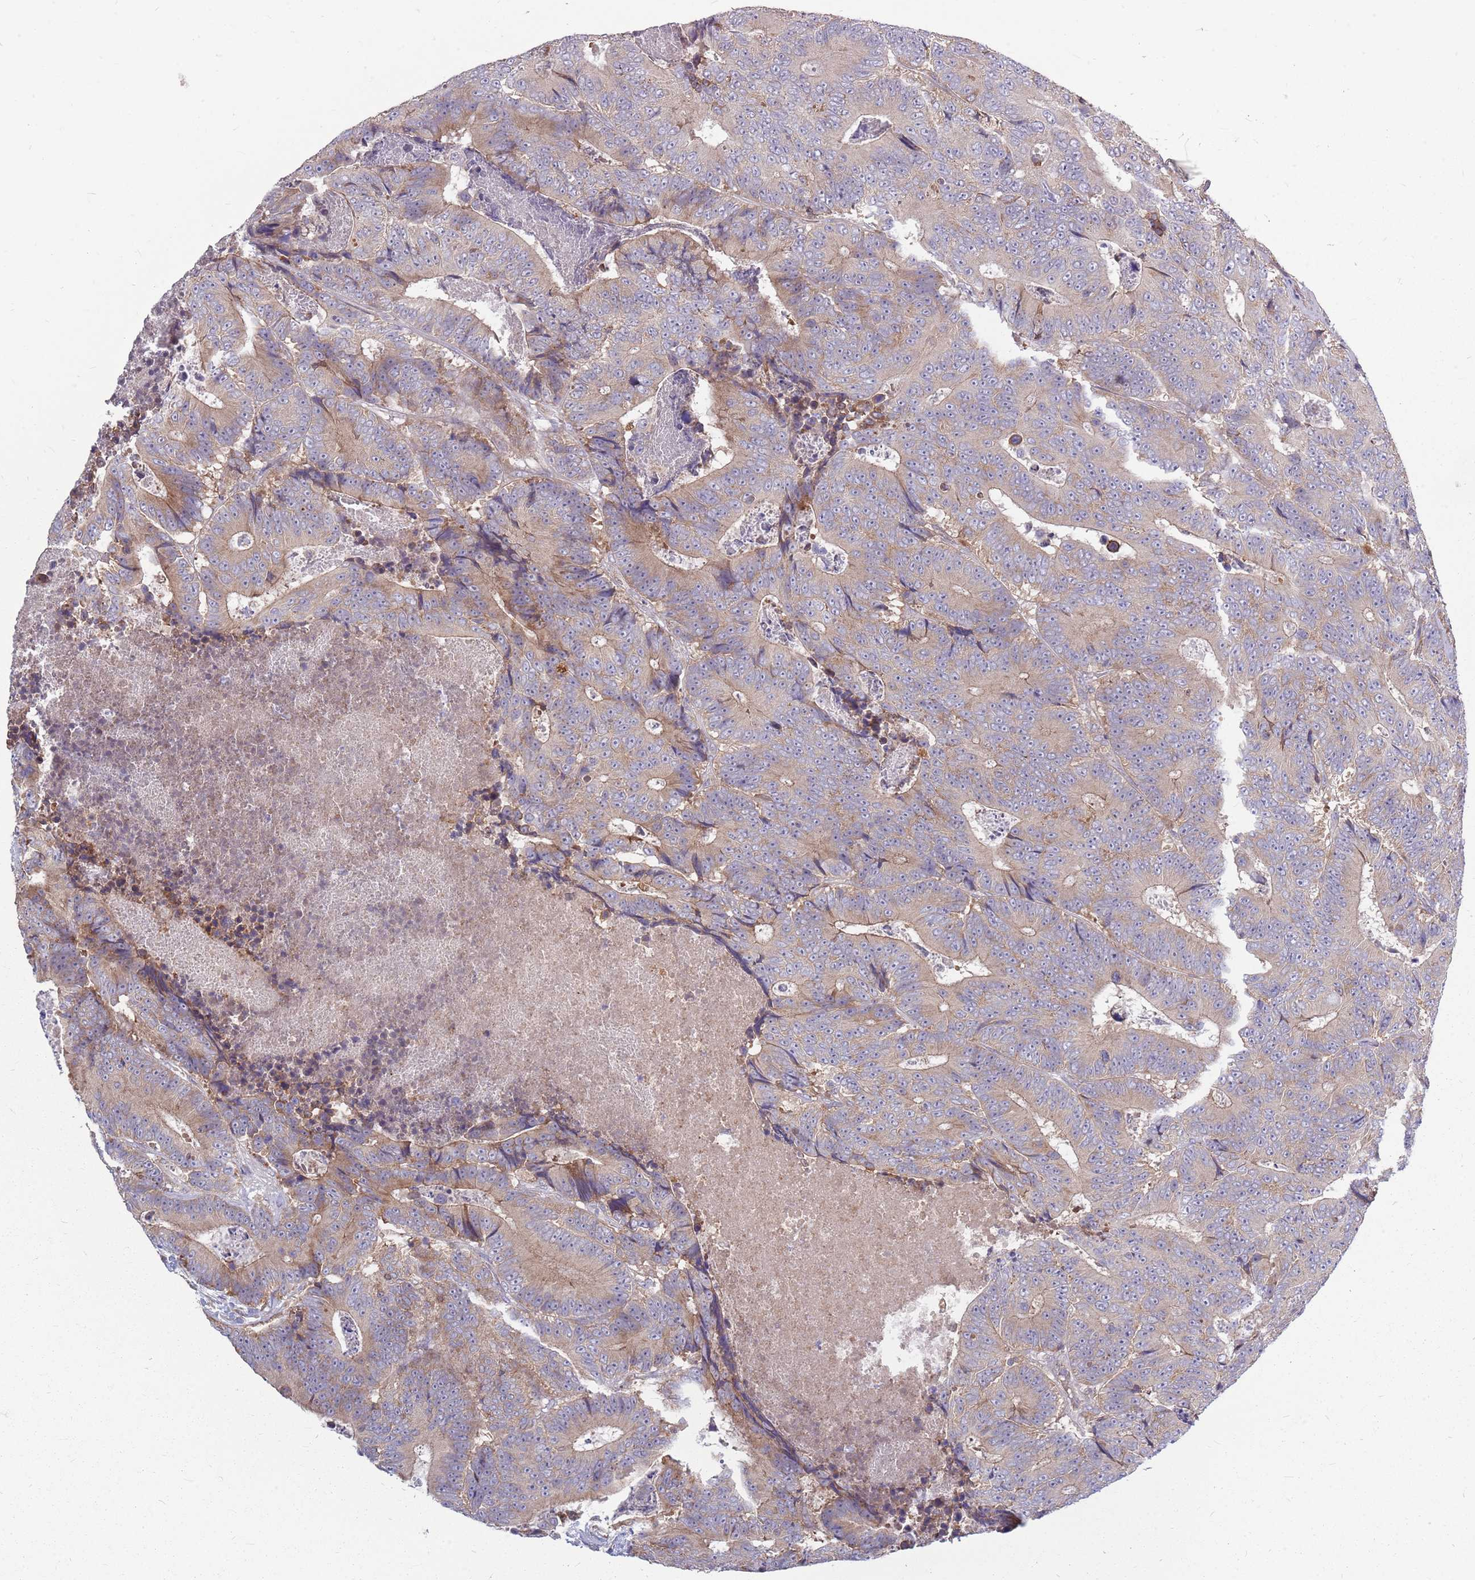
{"staining": {"intensity": "moderate", "quantity": "25%-75%", "location": "cytoplasmic/membranous"}, "tissue": "colorectal cancer", "cell_type": "Tumor cells", "image_type": "cancer", "snomed": [{"axis": "morphology", "description": "Adenocarcinoma, NOS"}, {"axis": "topography", "description": "Colon"}], "caption": "Colorectal cancer was stained to show a protein in brown. There is medium levels of moderate cytoplasmic/membranous expression in approximately 25%-75% of tumor cells.", "gene": "PPP1R27", "patient": {"sex": "male", "age": 83}}